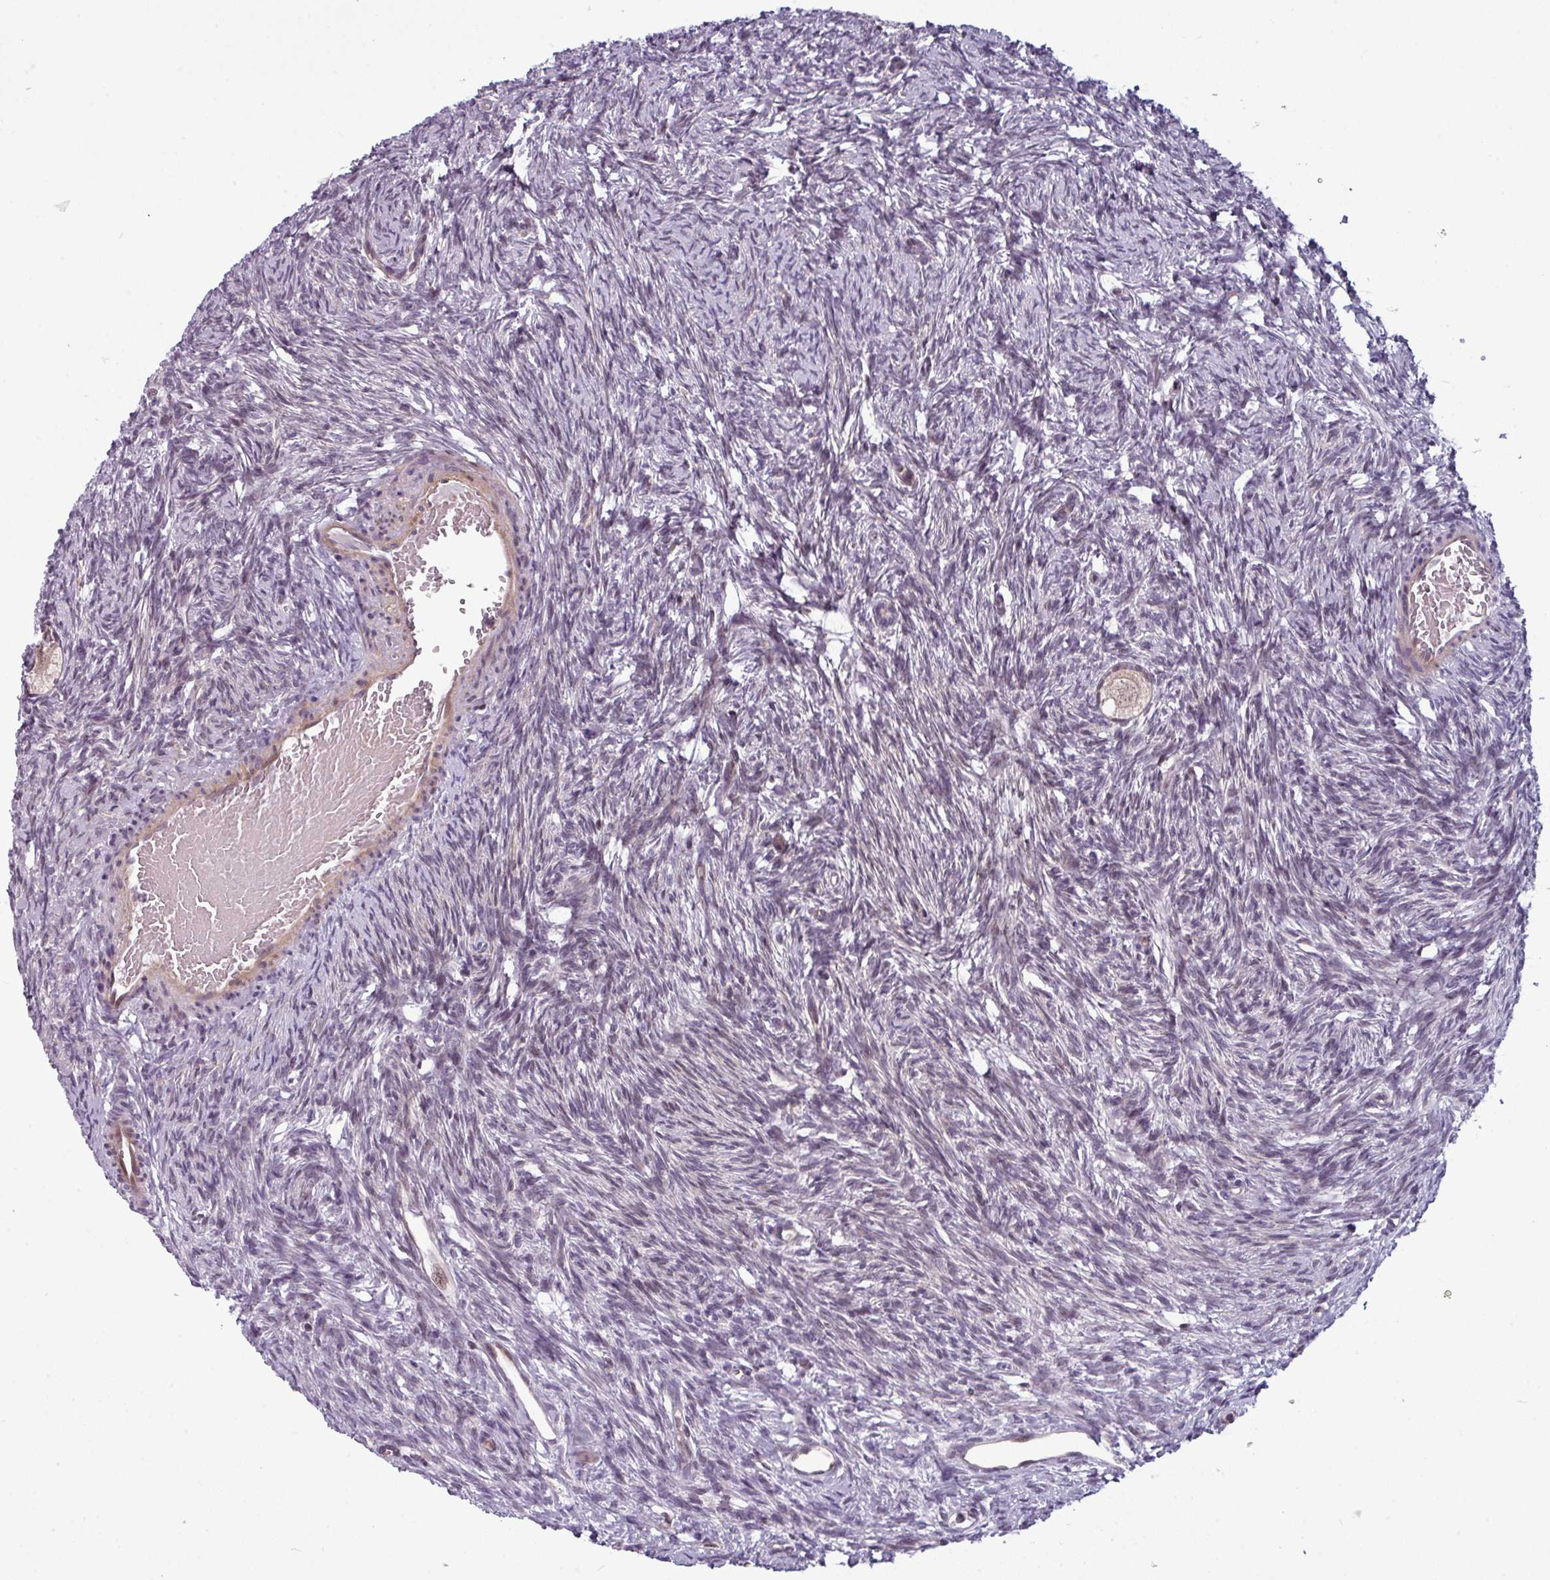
{"staining": {"intensity": "weak", "quantity": ">75%", "location": "cytoplasmic/membranous"}, "tissue": "ovary", "cell_type": "Follicle cells", "image_type": "normal", "snomed": [{"axis": "morphology", "description": "Normal tissue, NOS"}, {"axis": "topography", "description": "Ovary"}], "caption": "Immunohistochemistry histopathology image of normal ovary stained for a protein (brown), which exhibits low levels of weak cytoplasmic/membranous expression in about >75% of follicle cells.", "gene": "PRAMEF12", "patient": {"sex": "female", "age": 33}}